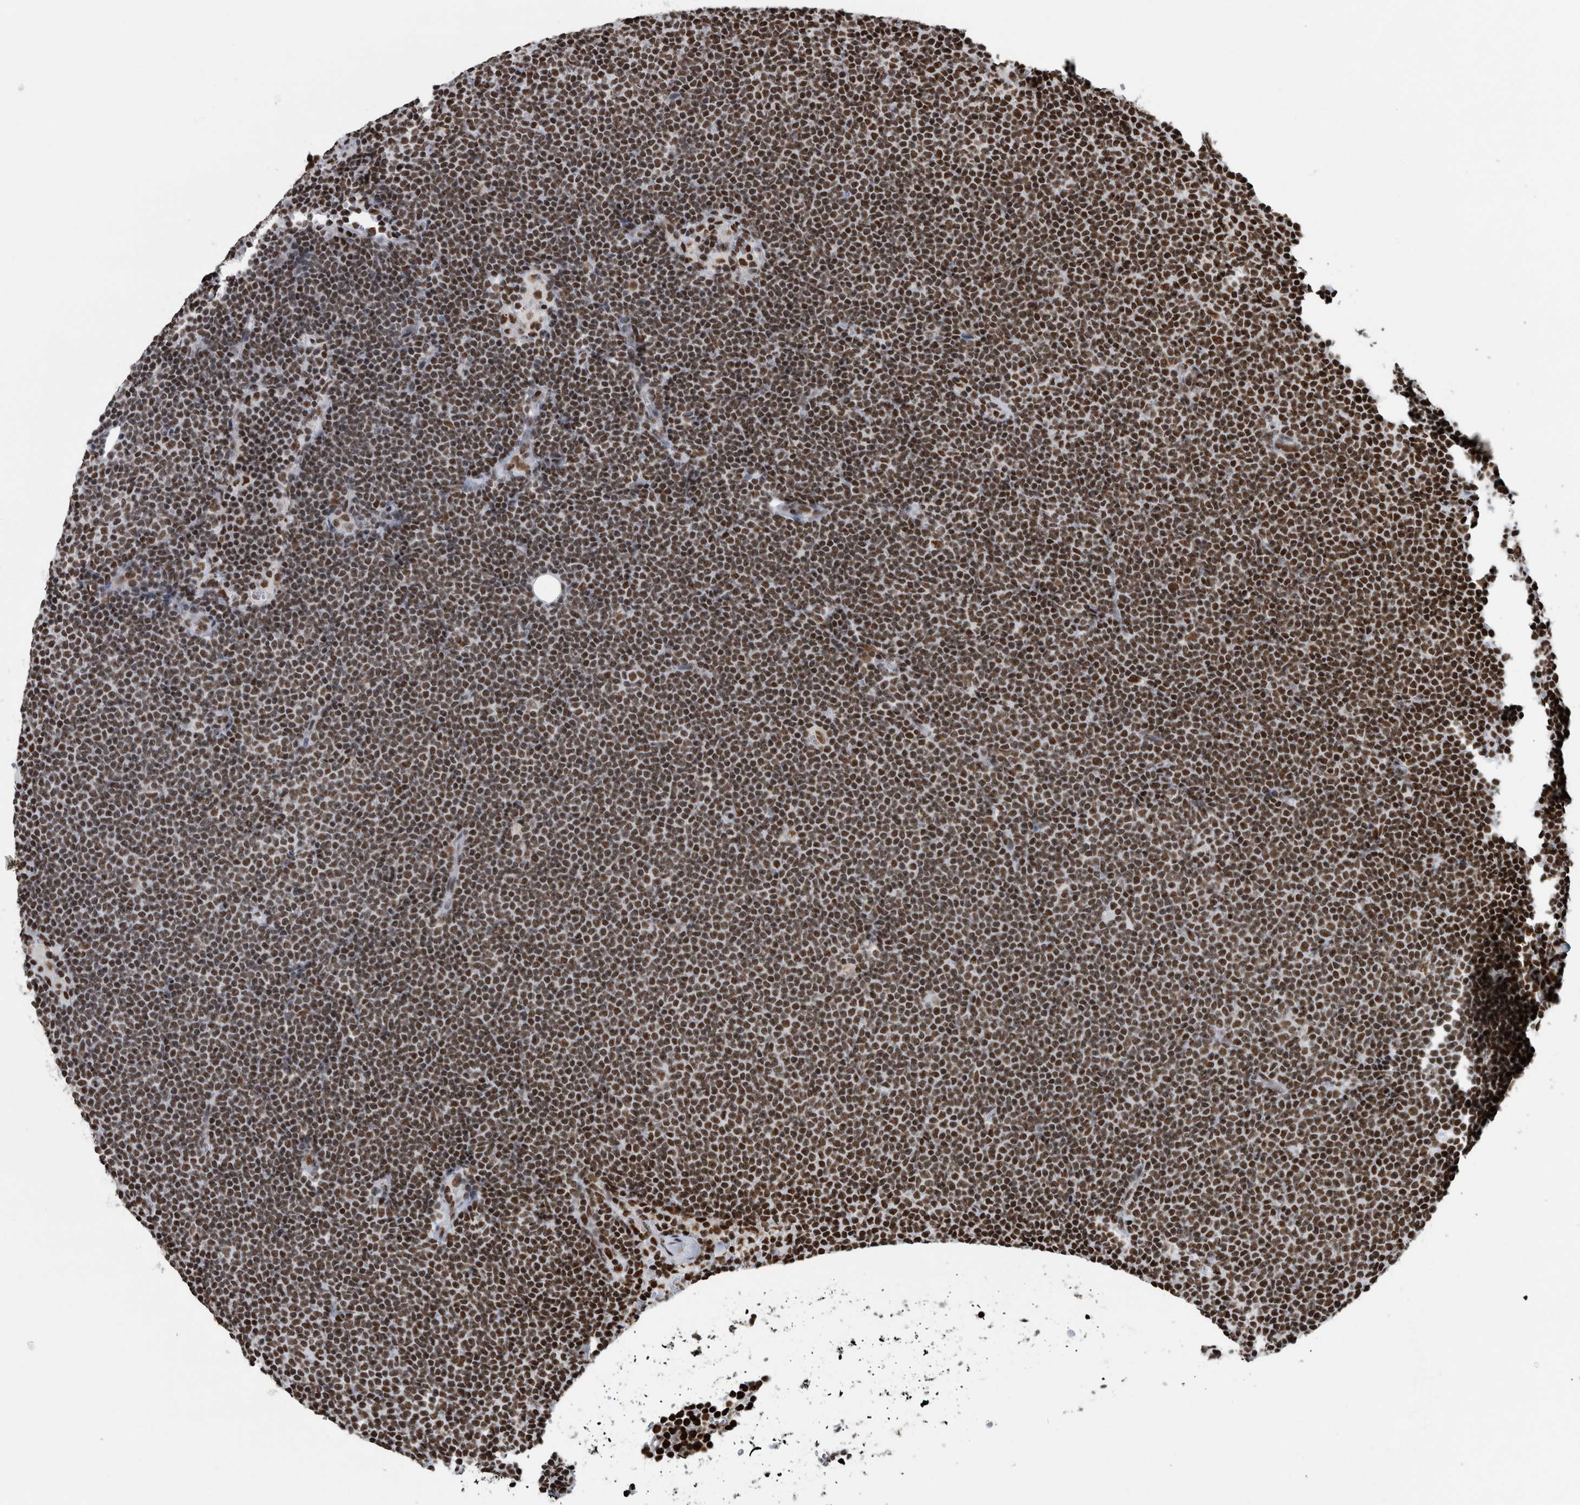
{"staining": {"intensity": "moderate", "quantity": ">75%", "location": "nuclear"}, "tissue": "lymphoma", "cell_type": "Tumor cells", "image_type": "cancer", "snomed": [{"axis": "morphology", "description": "Malignant lymphoma, non-Hodgkin's type, Low grade"}, {"axis": "topography", "description": "Lymph node"}], "caption": "A medium amount of moderate nuclear staining is appreciated in about >75% of tumor cells in lymphoma tissue. The protein is shown in brown color, while the nuclei are stained blue.", "gene": "DNMT3A", "patient": {"sex": "female", "age": 53}}